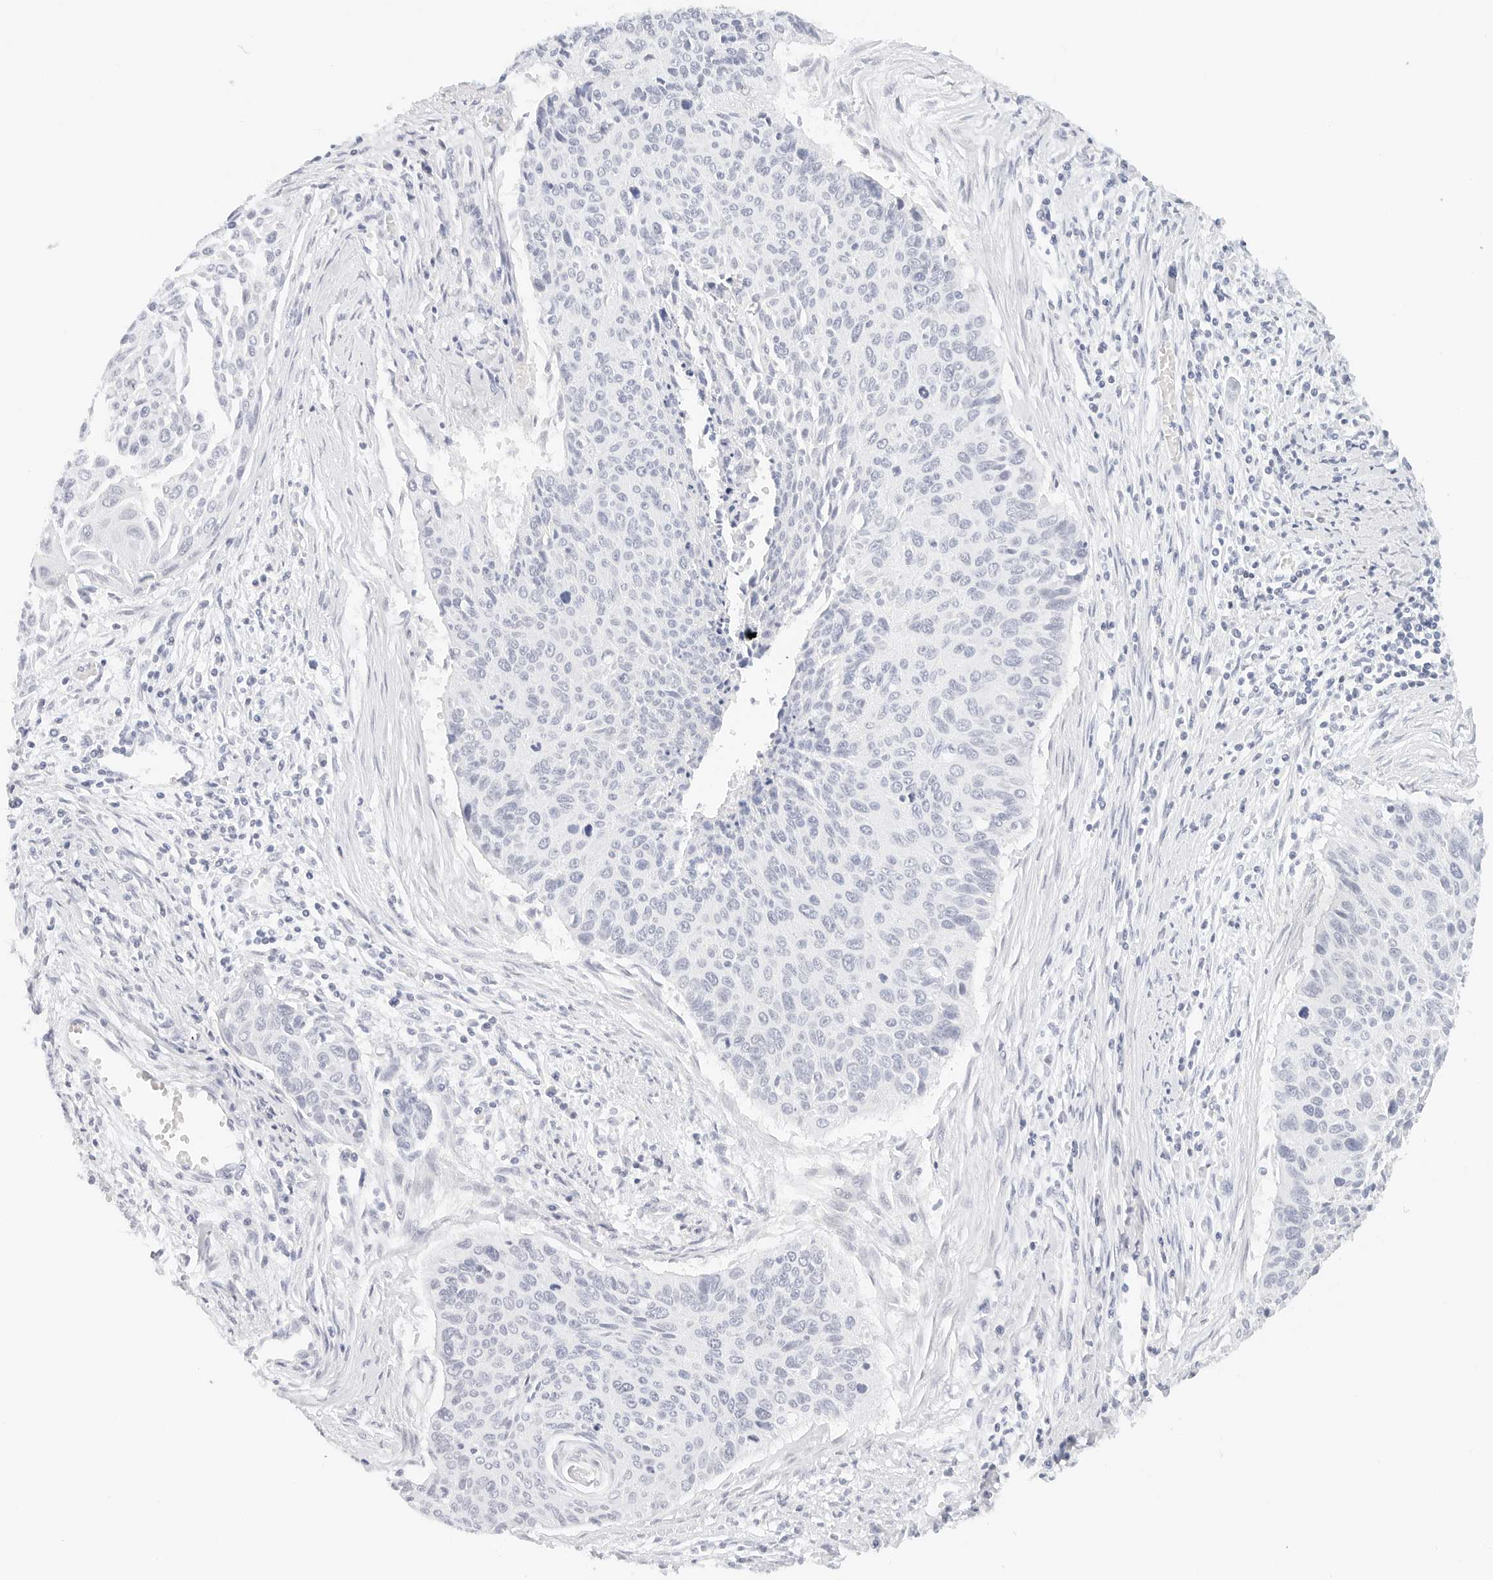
{"staining": {"intensity": "negative", "quantity": "none", "location": "none"}, "tissue": "cervical cancer", "cell_type": "Tumor cells", "image_type": "cancer", "snomed": [{"axis": "morphology", "description": "Squamous cell carcinoma, NOS"}, {"axis": "topography", "description": "Cervix"}], "caption": "Cervical cancer (squamous cell carcinoma) was stained to show a protein in brown. There is no significant positivity in tumor cells. (DAB (3,3'-diaminobenzidine) immunohistochemistry, high magnification).", "gene": "CD22", "patient": {"sex": "female", "age": 55}}